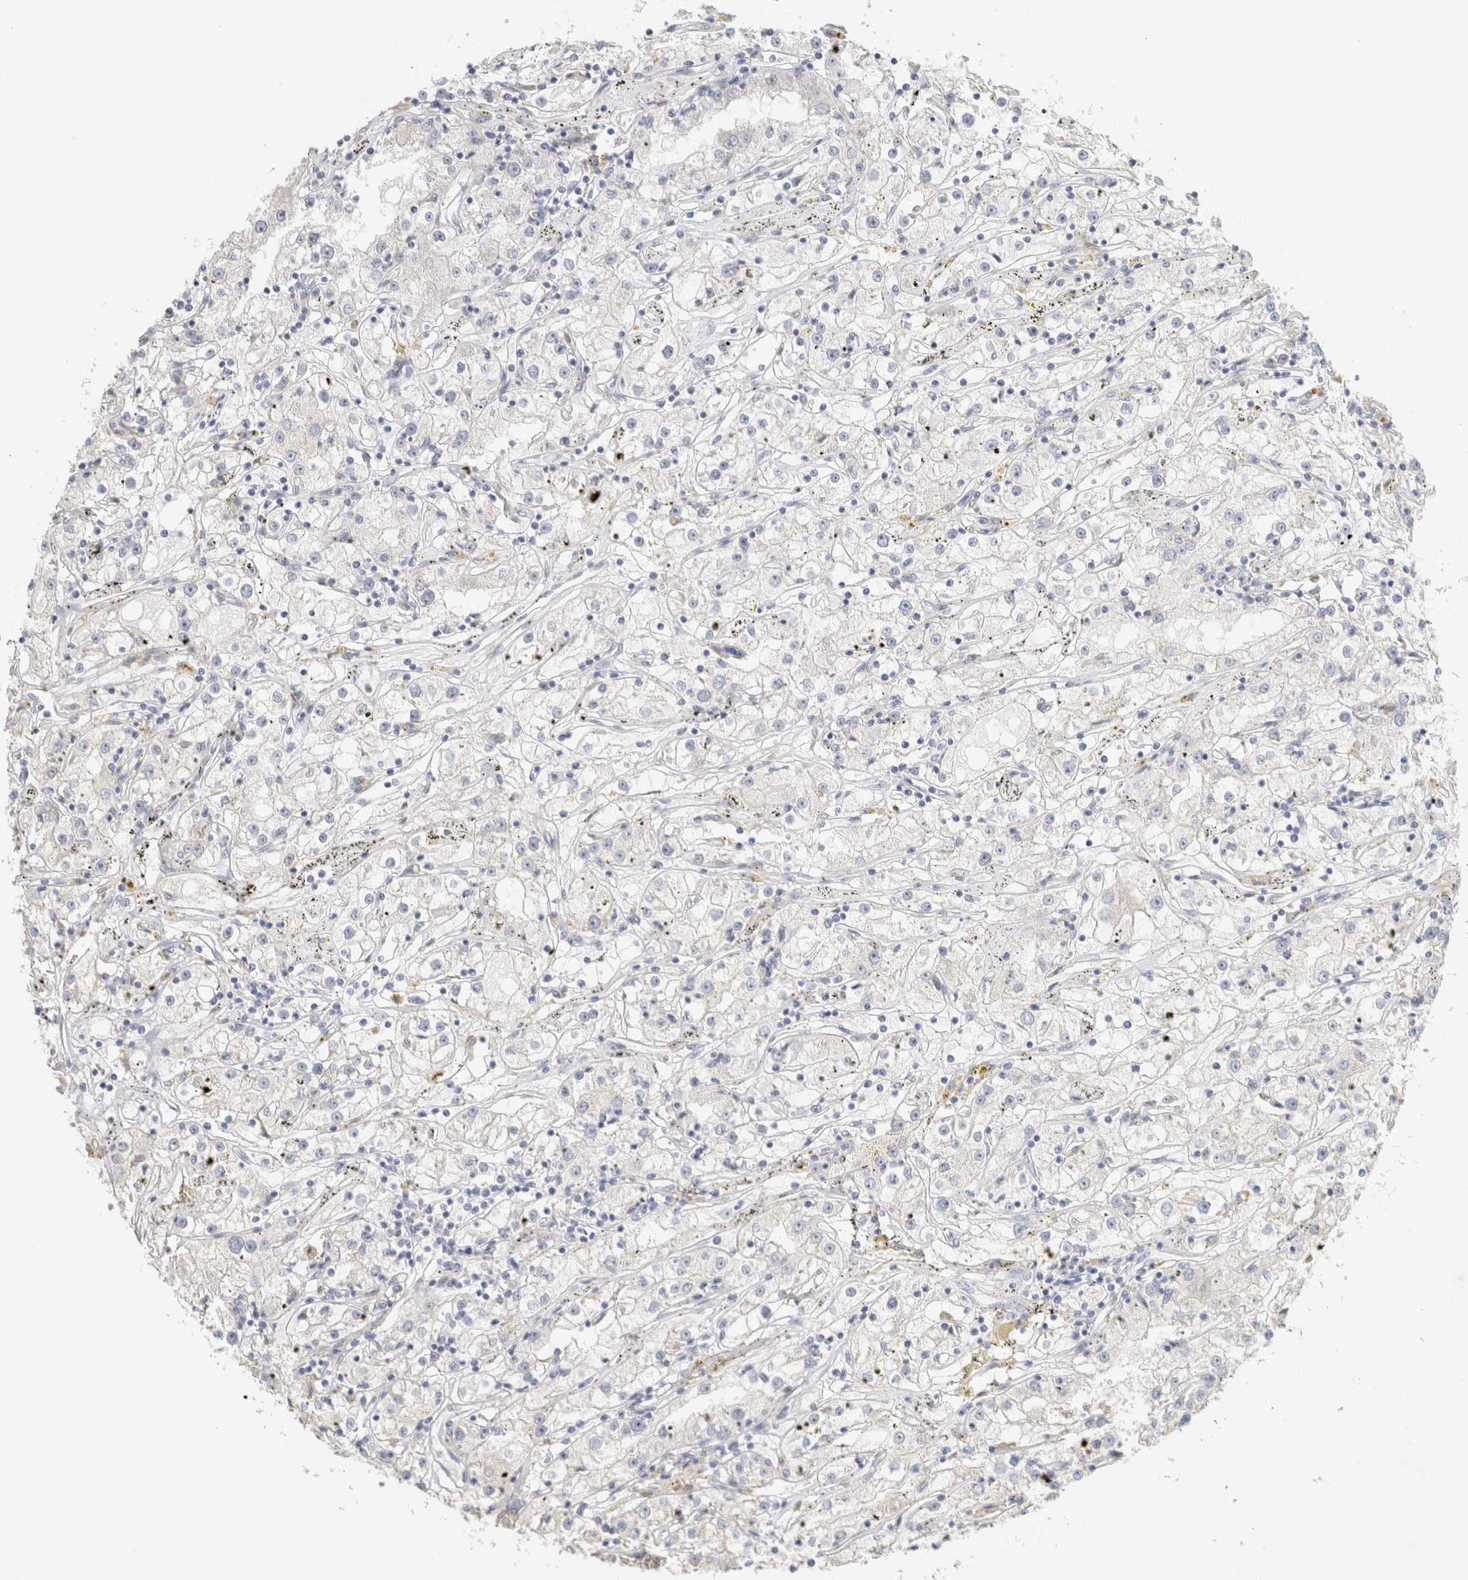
{"staining": {"intensity": "negative", "quantity": "none", "location": "none"}, "tissue": "renal cancer", "cell_type": "Tumor cells", "image_type": "cancer", "snomed": [{"axis": "morphology", "description": "Adenocarcinoma, NOS"}, {"axis": "topography", "description": "Kidney"}], "caption": "A high-resolution image shows immunohistochemistry staining of adenocarcinoma (renal), which exhibits no significant expression in tumor cells.", "gene": "NEFM", "patient": {"sex": "male", "age": 56}}